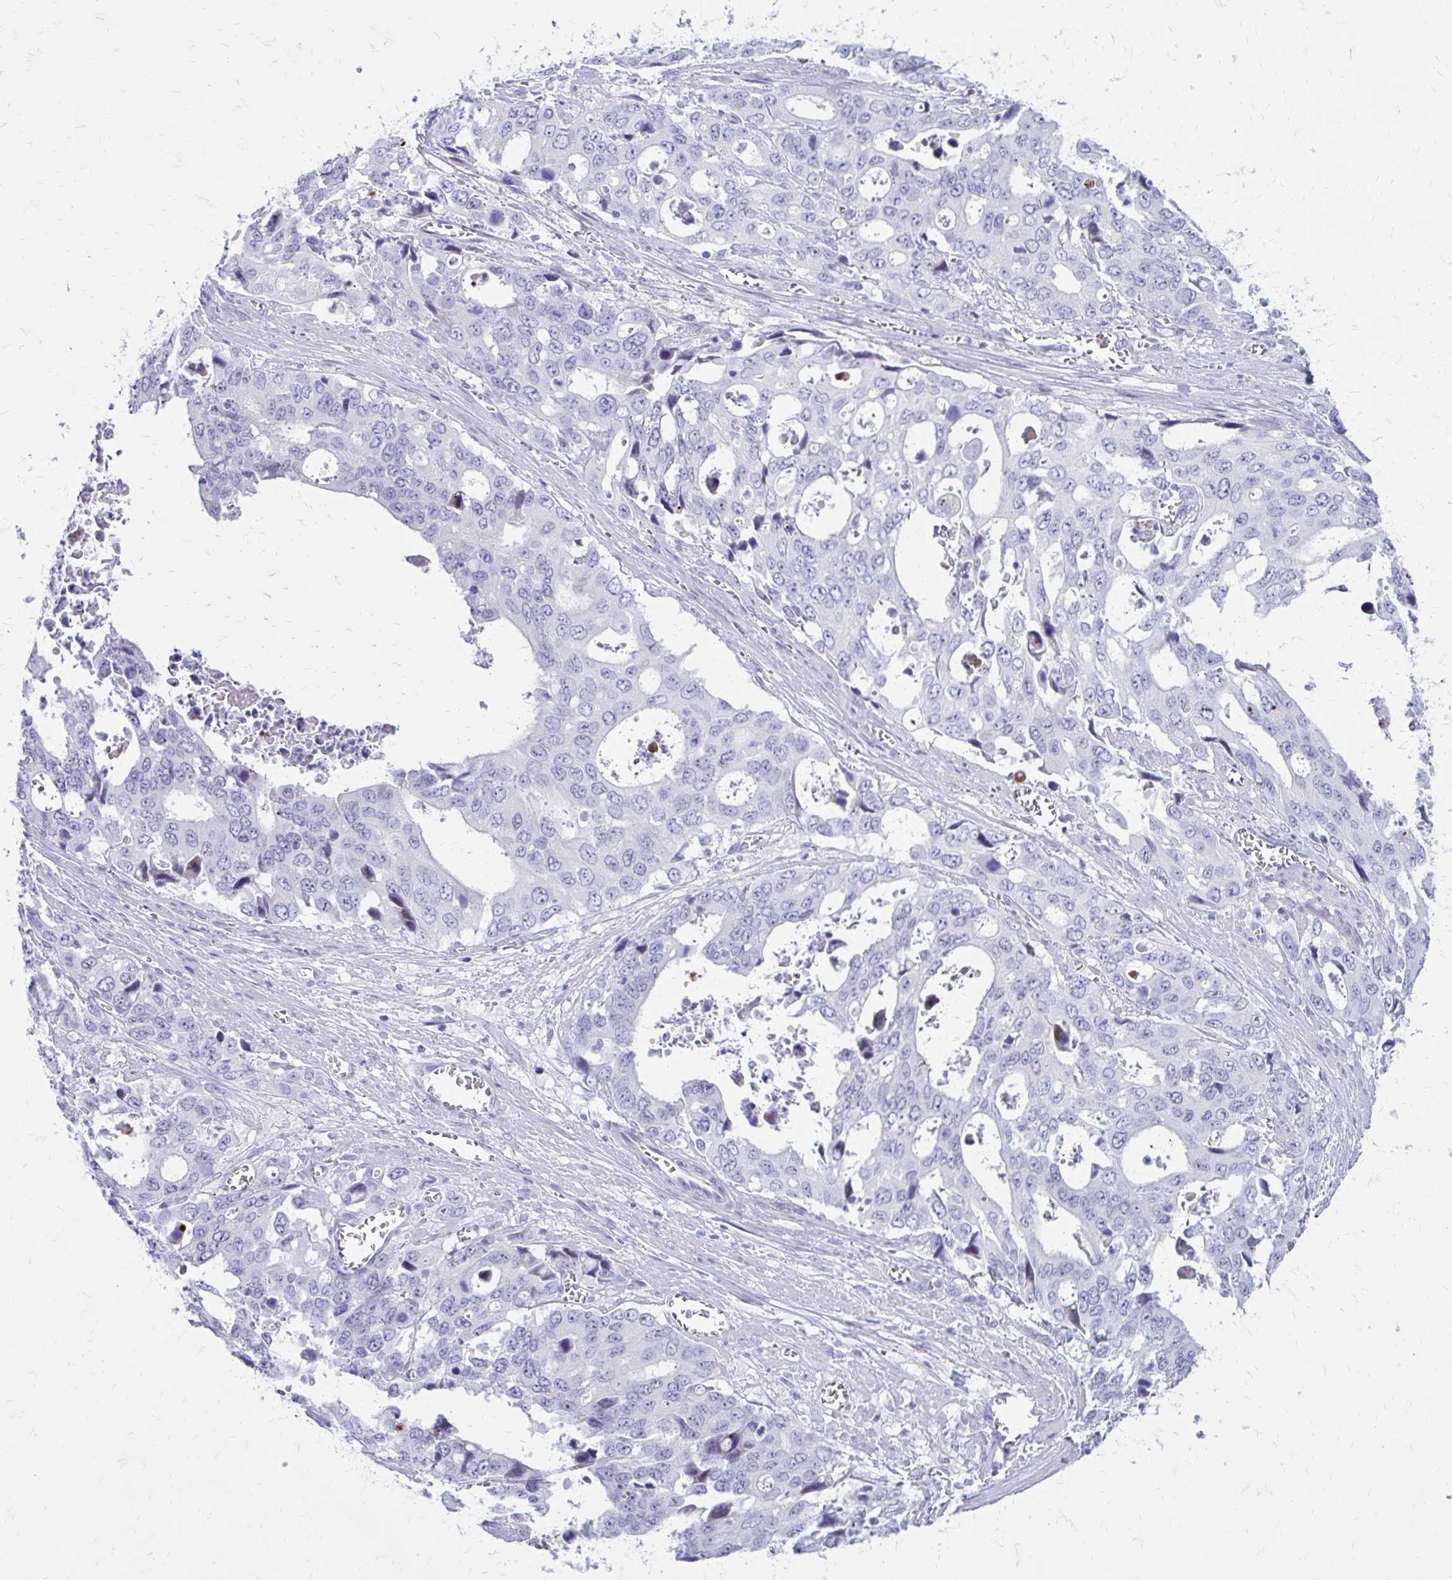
{"staining": {"intensity": "negative", "quantity": "none", "location": "none"}, "tissue": "stomach cancer", "cell_type": "Tumor cells", "image_type": "cancer", "snomed": [{"axis": "morphology", "description": "Adenocarcinoma, NOS"}, {"axis": "topography", "description": "Stomach, upper"}], "caption": "Immunohistochemical staining of human stomach cancer (adenocarcinoma) displays no significant expression in tumor cells. The staining is performed using DAB brown chromogen with nuclei counter-stained in using hematoxylin.", "gene": "LCN15", "patient": {"sex": "male", "age": 74}}